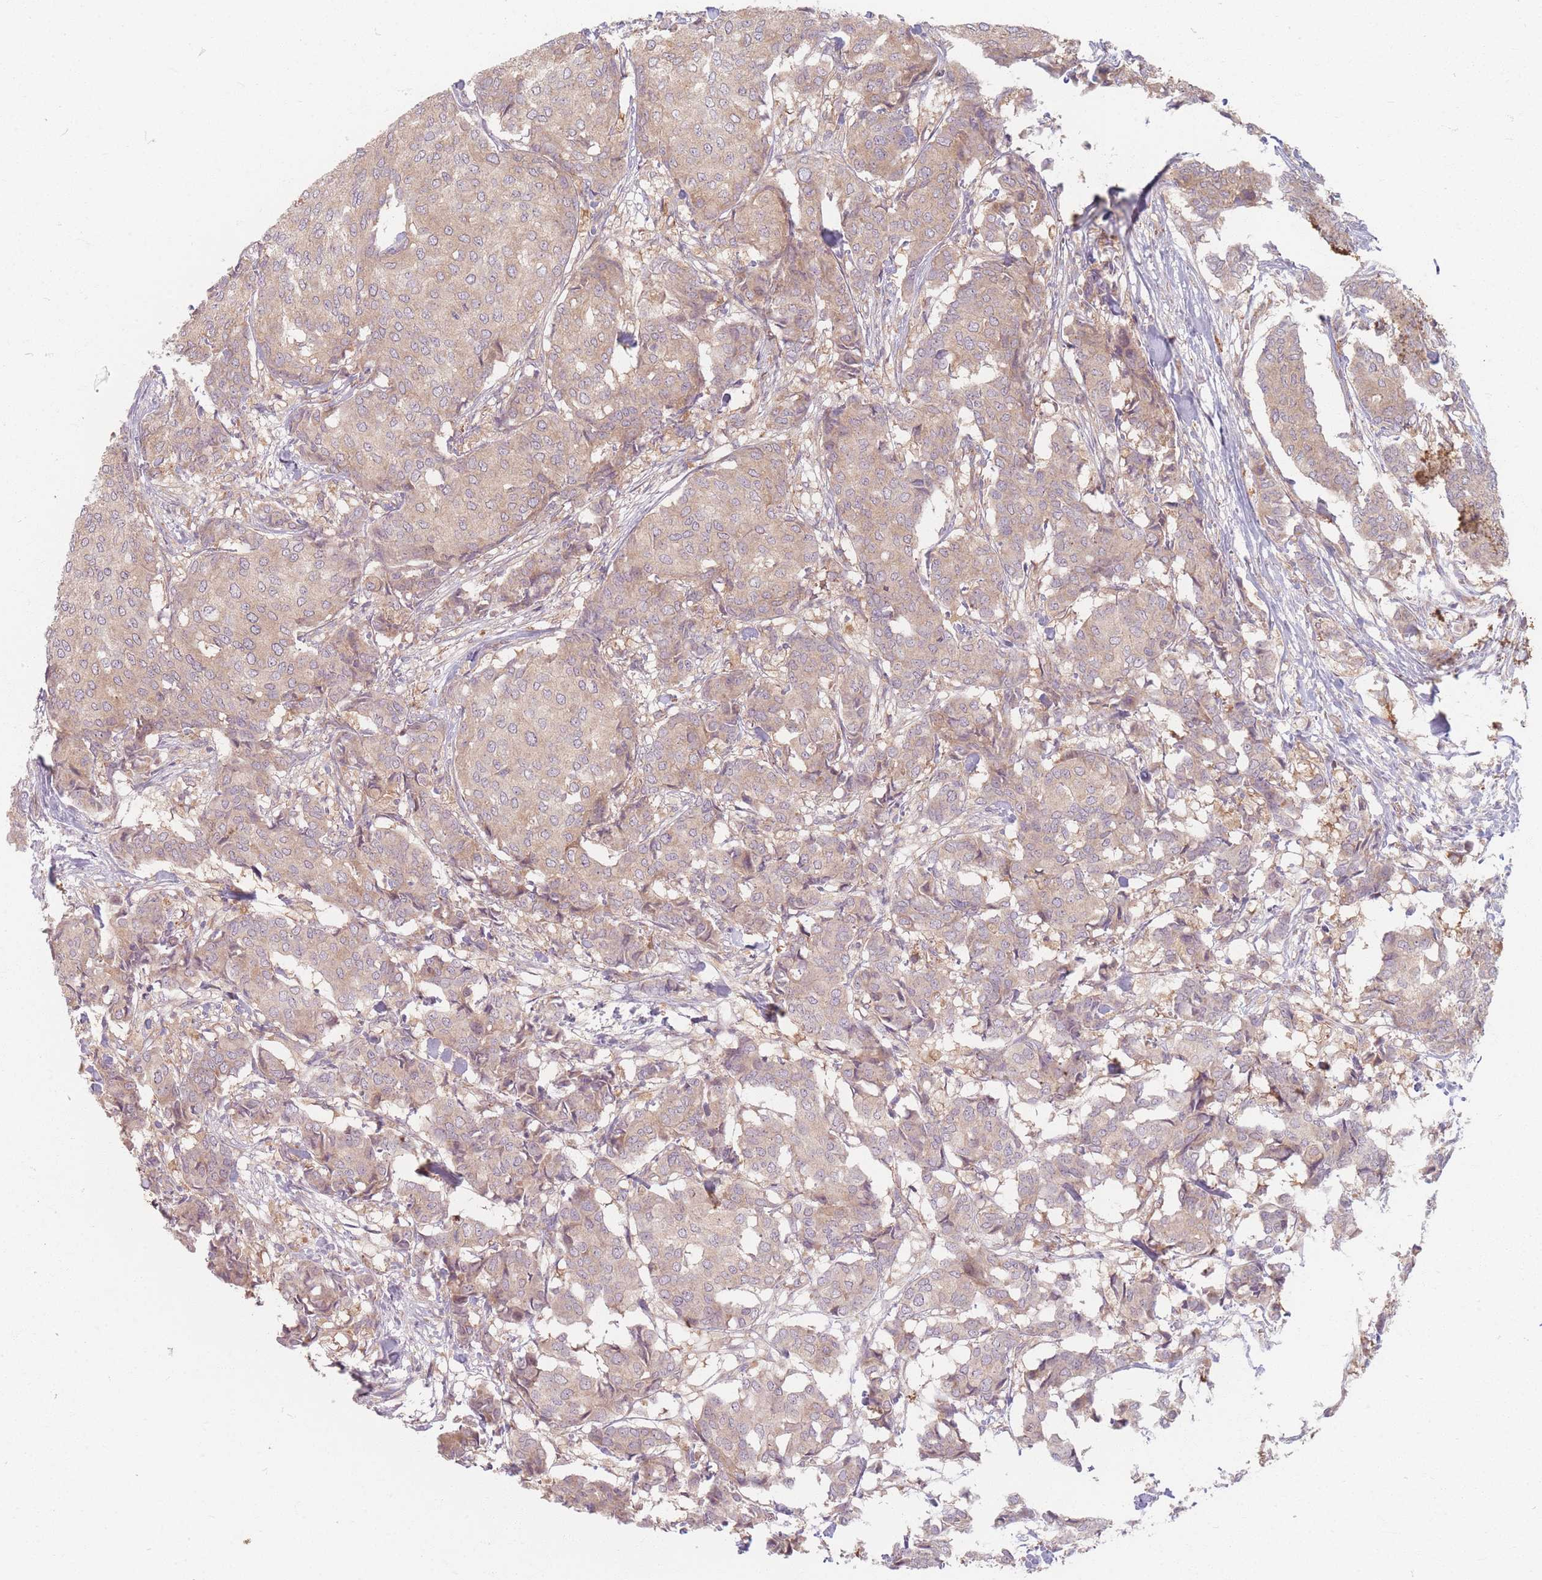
{"staining": {"intensity": "weak", "quantity": ">75%", "location": "cytoplasmic/membranous"}, "tissue": "breast cancer", "cell_type": "Tumor cells", "image_type": "cancer", "snomed": [{"axis": "morphology", "description": "Duct carcinoma"}, {"axis": "topography", "description": "Breast"}], "caption": "Breast cancer (infiltrating ductal carcinoma) stained for a protein (brown) demonstrates weak cytoplasmic/membranous positive positivity in about >75% of tumor cells.", "gene": "SMIM14", "patient": {"sex": "female", "age": 75}}